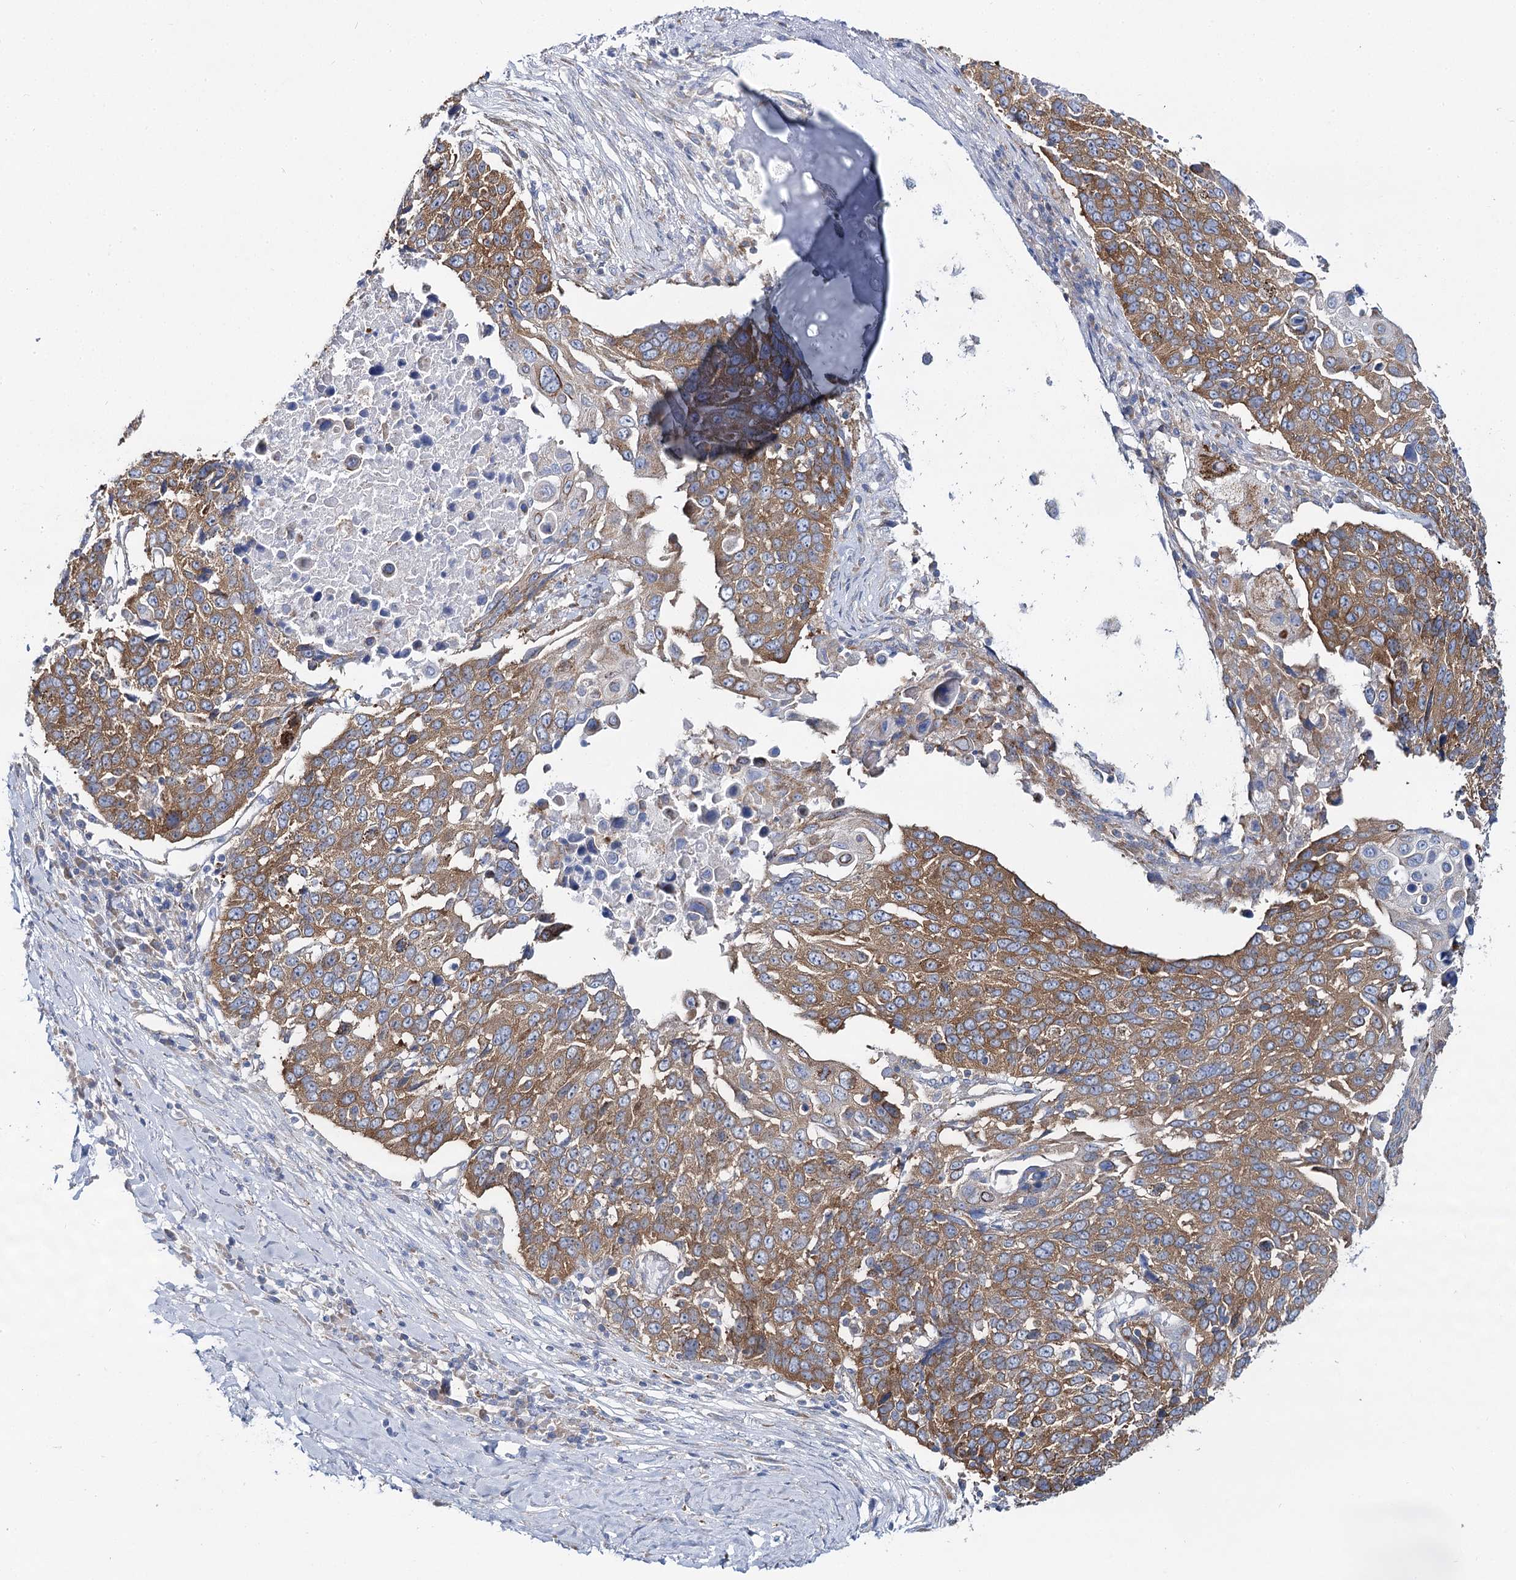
{"staining": {"intensity": "moderate", "quantity": ">75%", "location": "cytoplasmic/membranous"}, "tissue": "lung cancer", "cell_type": "Tumor cells", "image_type": "cancer", "snomed": [{"axis": "morphology", "description": "Squamous cell carcinoma, NOS"}, {"axis": "topography", "description": "Lung"}], "caption": "Tumor cells demonstrate medium levels of moderate cytoplasmic/membranous positivity in about >75% of cells in human squamous cell carcinoma (lung).", "gene": "THUMPD3", "patient": {"sex": "male", "age": 66}}